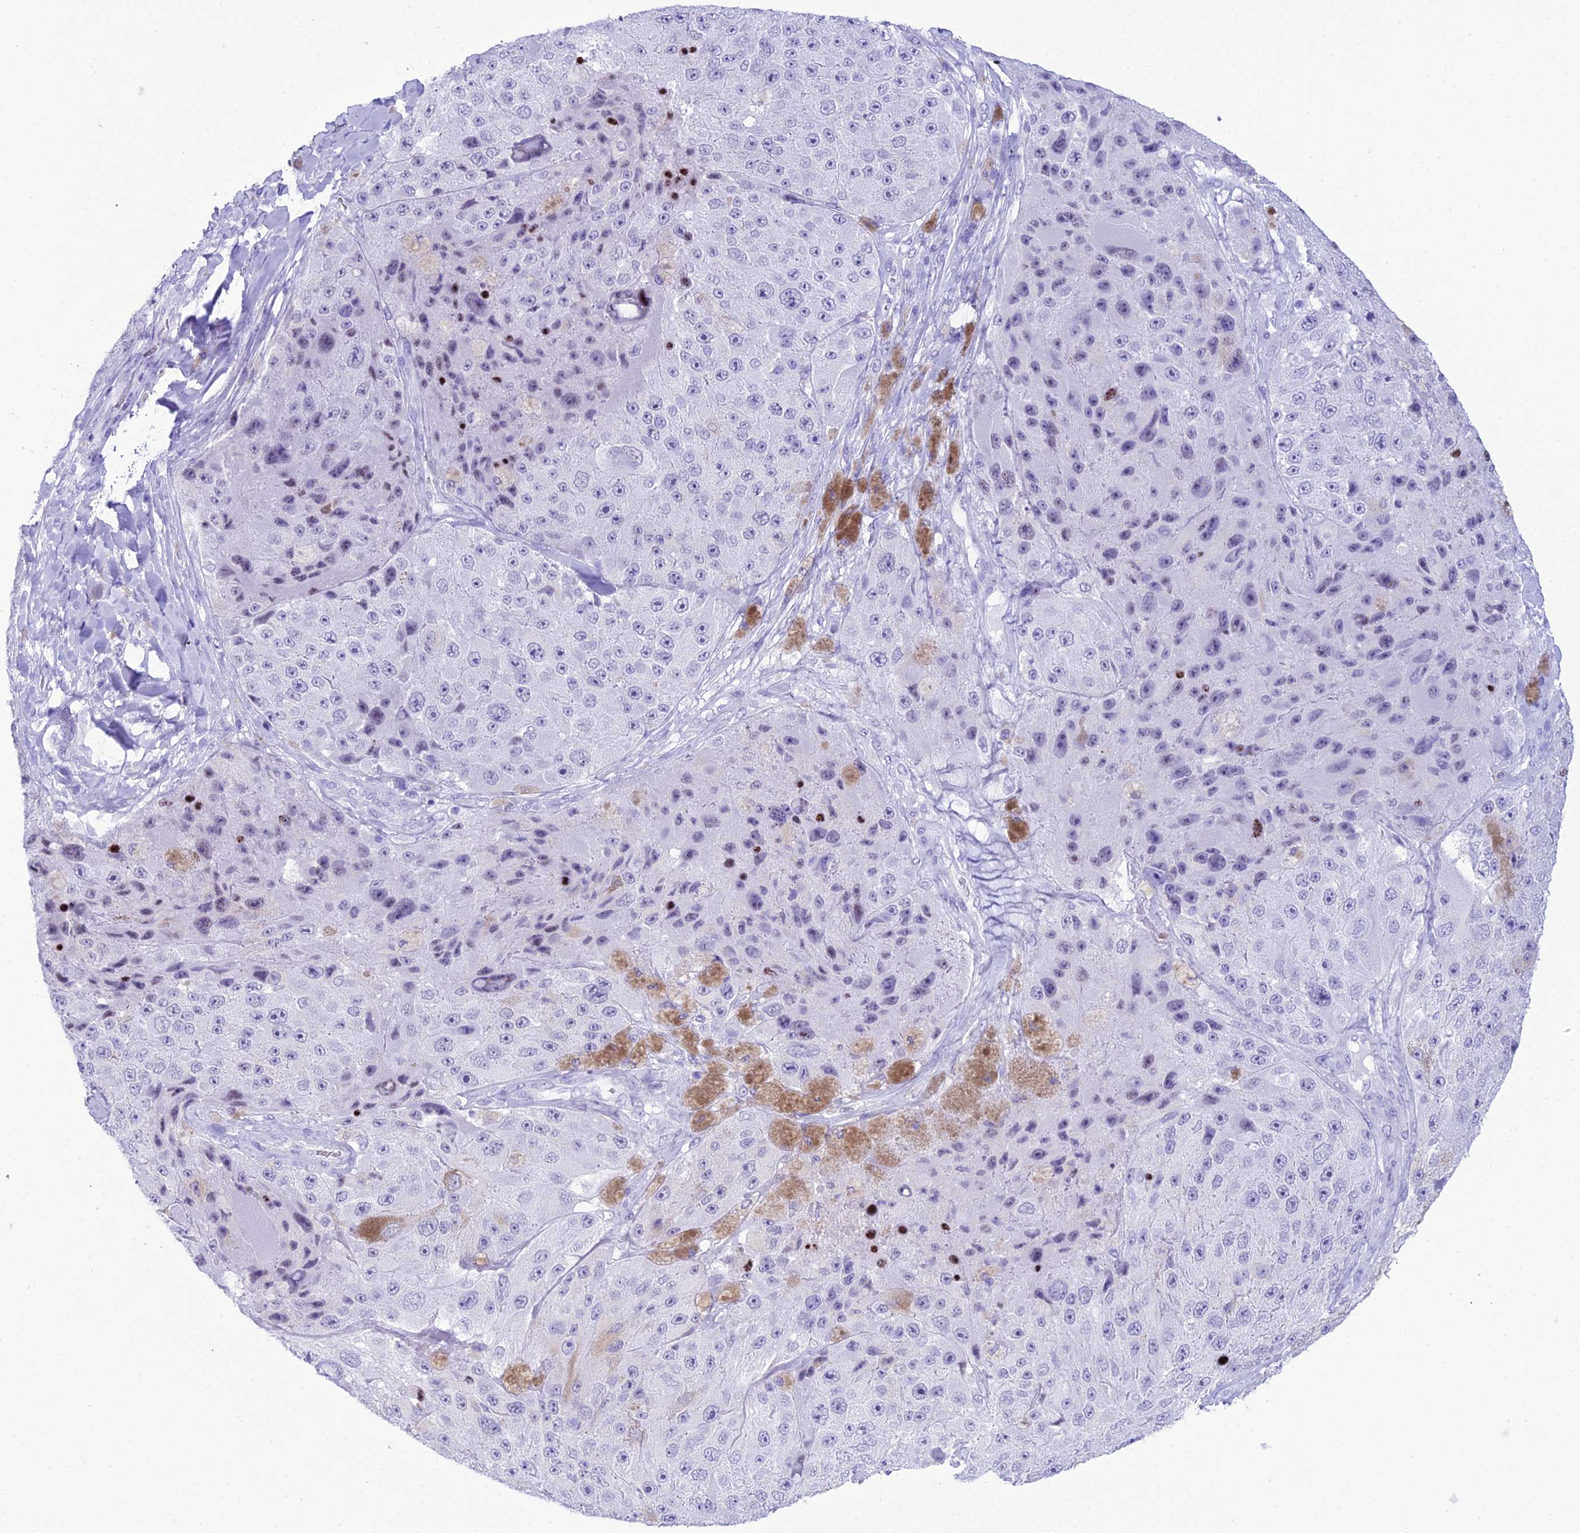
{"staining": {"intensity": "negative", "quantity": "none", "location": "none"}, "tissue": "melanoma", "cell_type": "Tumor cells", "image_type": "cancer", "snomed": [{"axis": "morphology", "description": "Malignant melanoma, Metastatic site"}, {"axis": "topography", "description": "Lymph node"}], "caption": "DAB (3,3'-diaminobenzidine) immunohistochemical staining of malignant melanoma (metastatic site) shows no significant expression in tumor cells.", "gene": "RNPS1", "patient": {"sex": "male", "age": 62}}